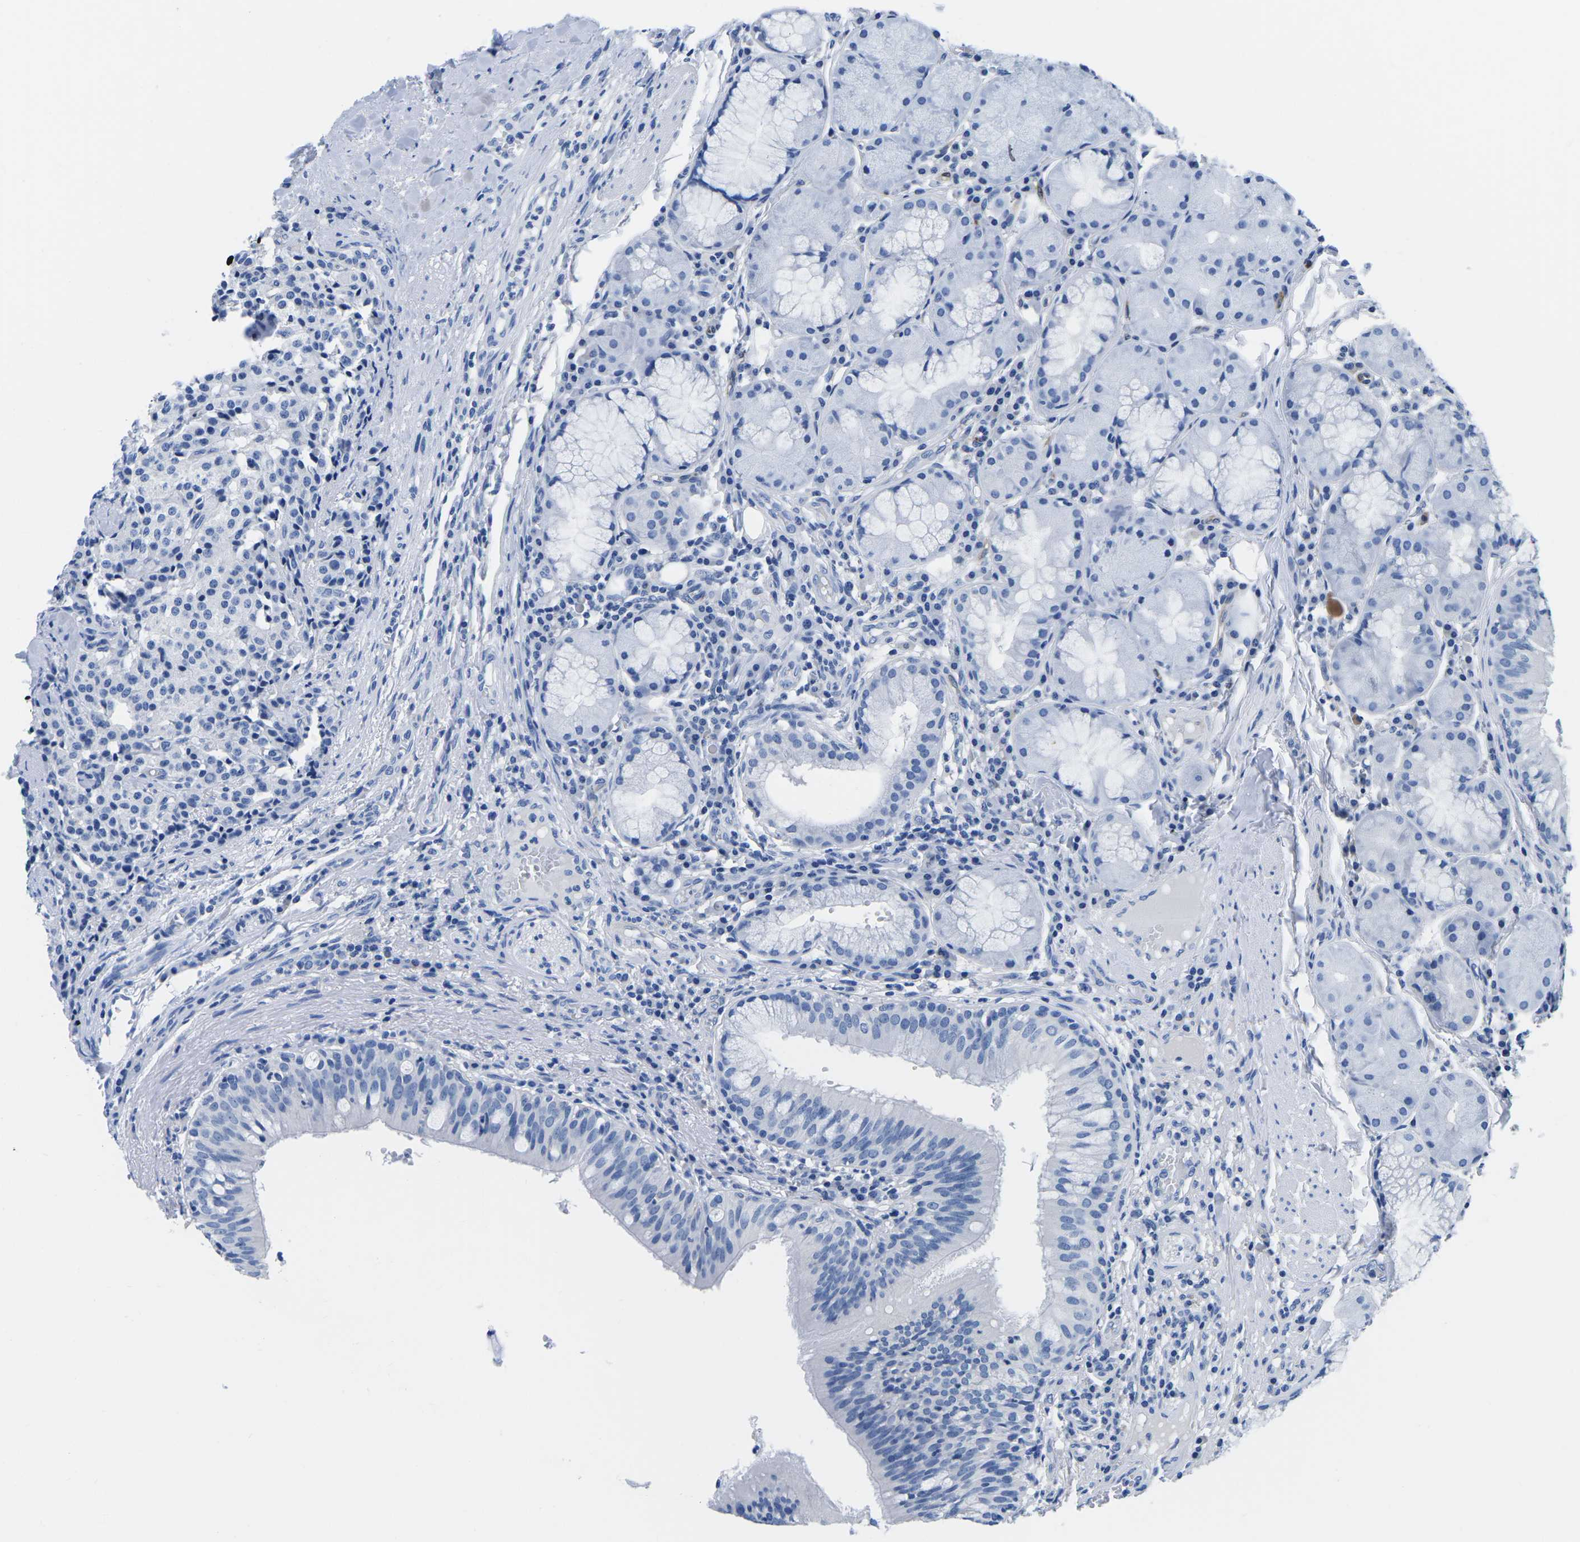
{"staining": {"intensity": "negative", "quantity": "none", "location": "none"}, "tissue": "carcinoid", "cell_type": "Tumor cells", "image_type": "cancer", "snomed": [{"axis": "morphology", "description": "Carcinoid, malignant, NOS"}, {"axis": "topography", "description": "Lung"}], "caption": "An immunohistochemistry (IHC) photomicrograph of carcinoid is shown. There is no staining in tumor cells of carcinoid.", "gene": "CYP1A2", "patient": {"sex": "male", "age": 30}}